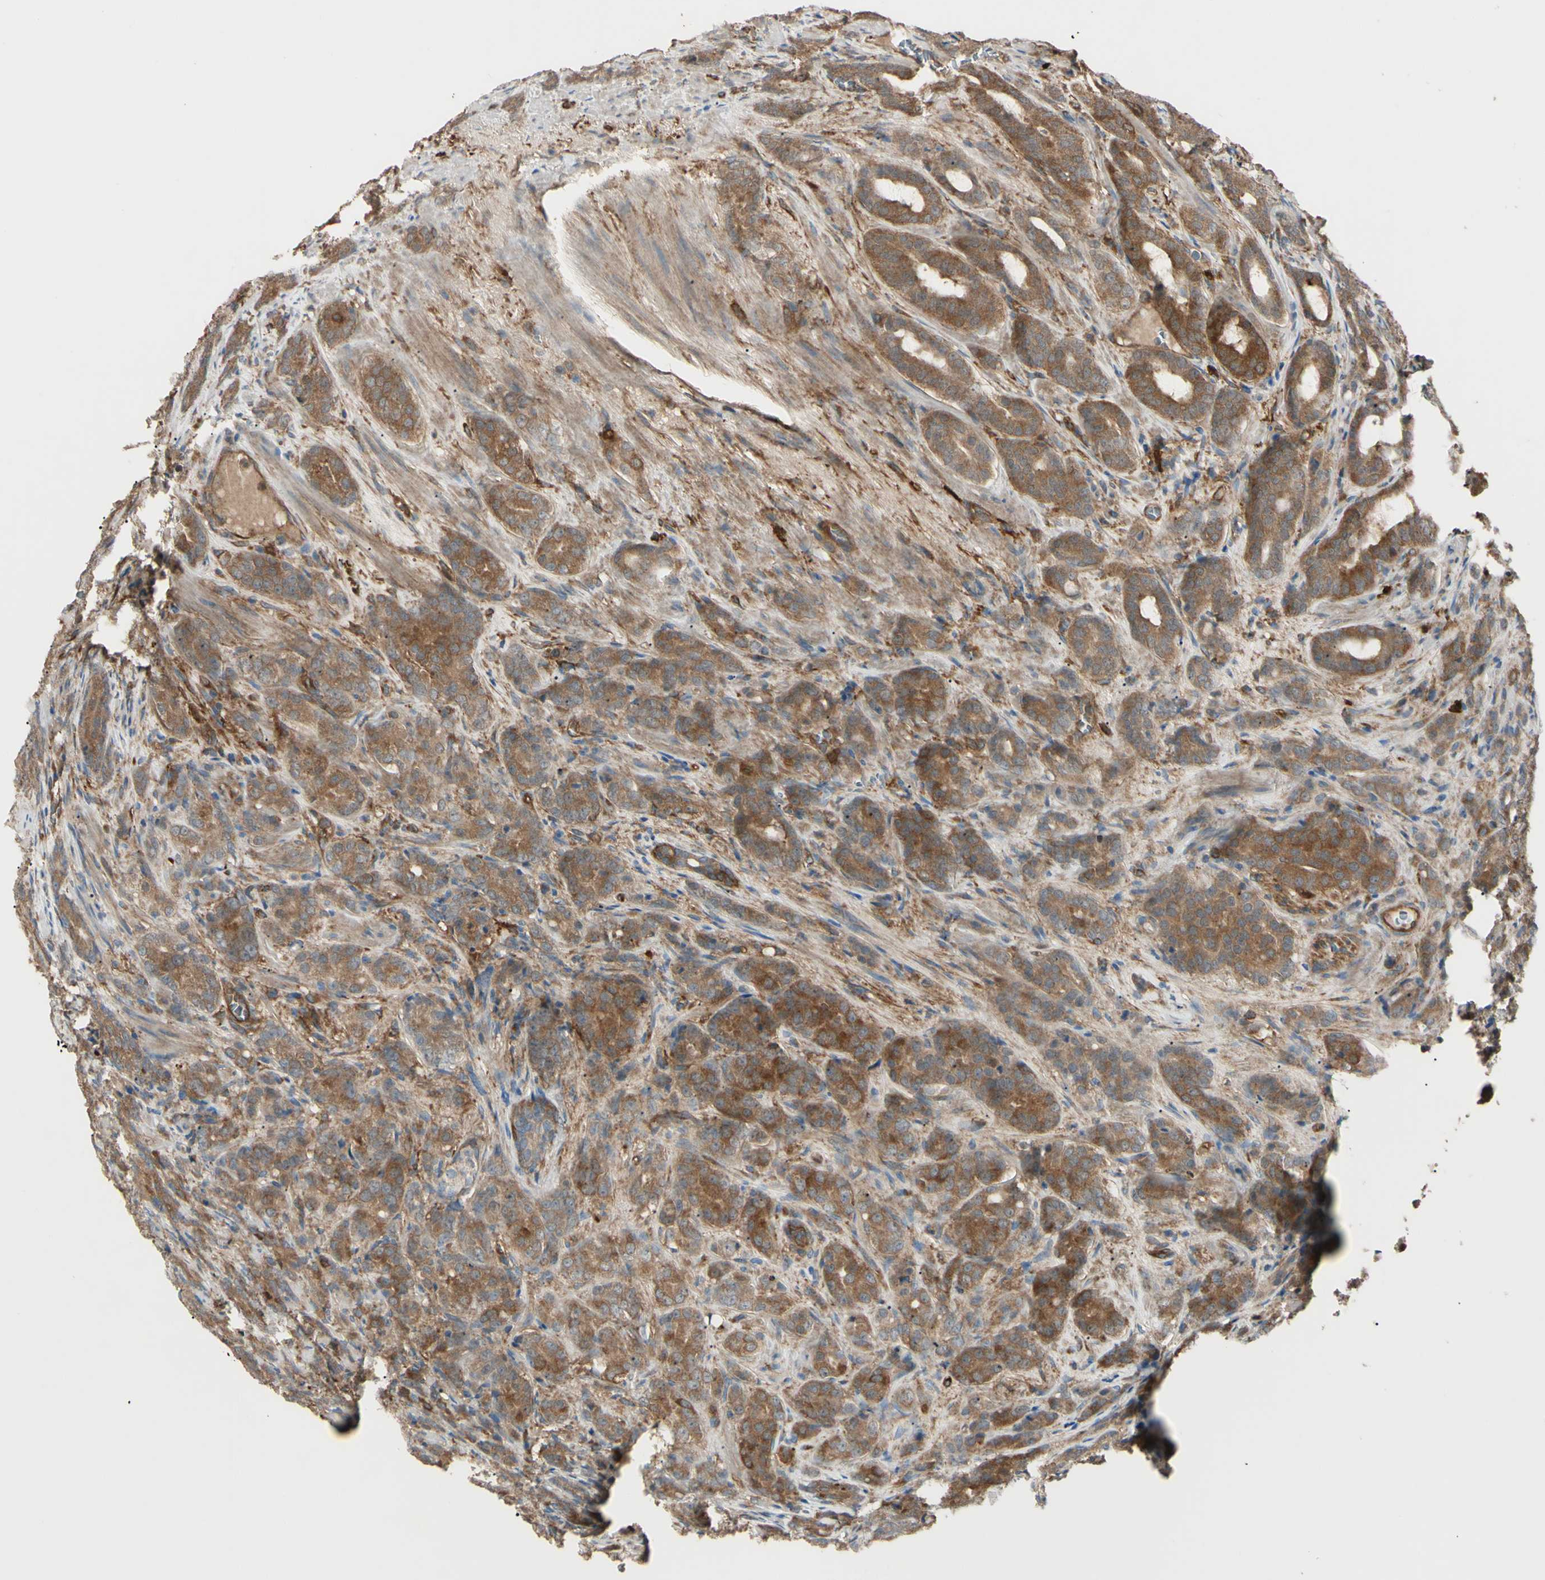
{"staining": {"intensity": "strong", "quantity": ">75%", "location": "cytoplasmic/membranous"}, "tissue": "prostate cancer", "cell_type": "Tumor cells", "image_type": "cancer", "snomed": [{"axis": "morphology", "description": "Adenocarcinoma, High grade"}, {"axis": "topography", "description": "Prostate"}], "caption": "This micrograph exhibits adenocarcinoma (high-grade) (prostate) stained with immunohistochemistry to label a protein in brown. The cytoplasmic/membranous of tumor cells show strong positivity for the protein. Nuclei are counter-stained blue.", "gene": "PTPN12", "patient": {"sex": "male", "age": 64}}